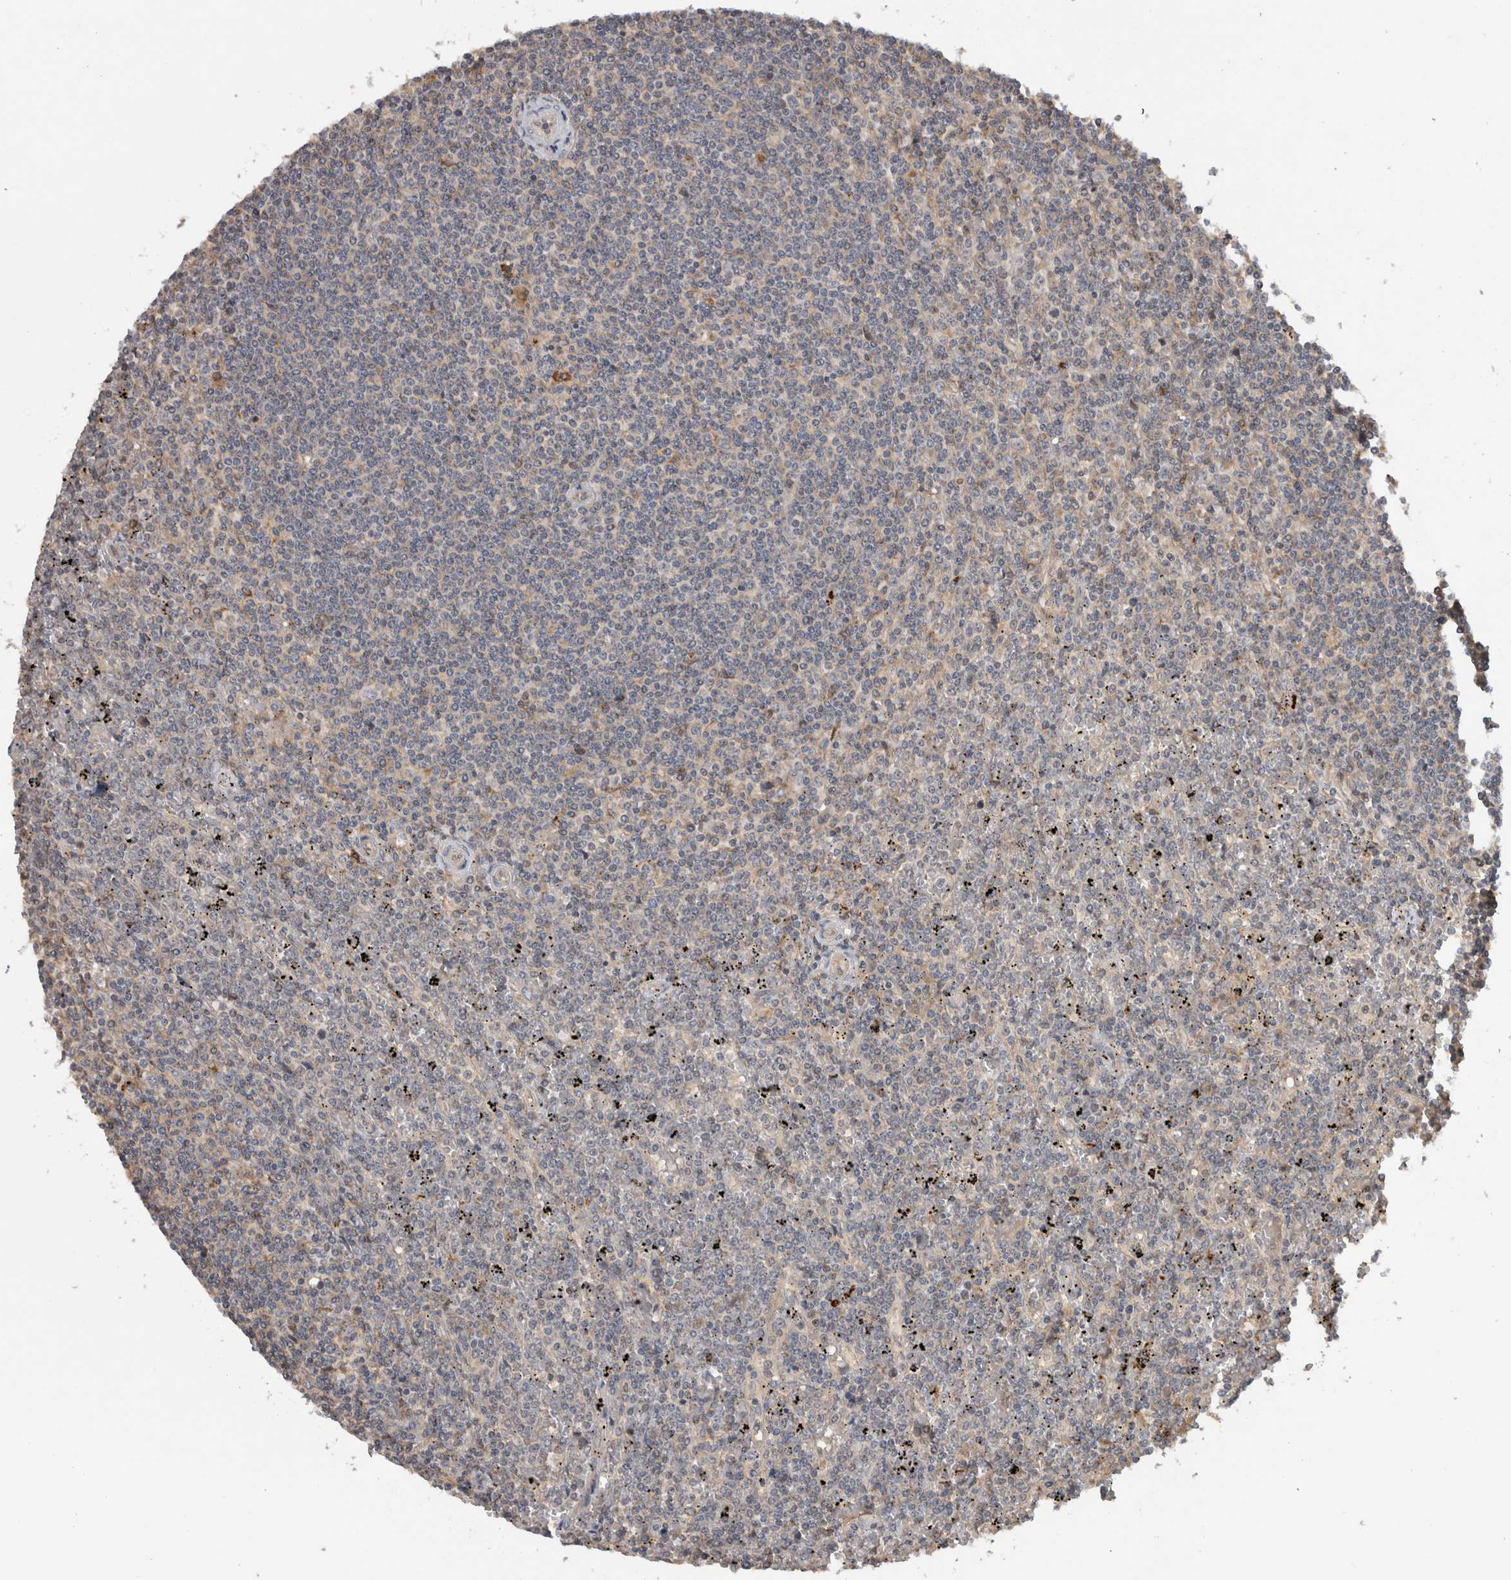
{"staining": {"intensity": "negative", "quantity": "none", "location": "none"}, "tissue": "lymphoma", "cell_type": "Tumor cells", "image_type": "cancer", "snomed": [{"axis": "morphology", "description": "Malignant lymphoma, non-Hodgkin's type, Low grade"}, {"axis": "topography", "description": "Spleen"}], "caption": "DAB immunohistochemical staining of human lymphoma exhibits no significant staining in tumor cells.", "gene": "TARBP1", "patient": {"sex": "female", "age": 19}}